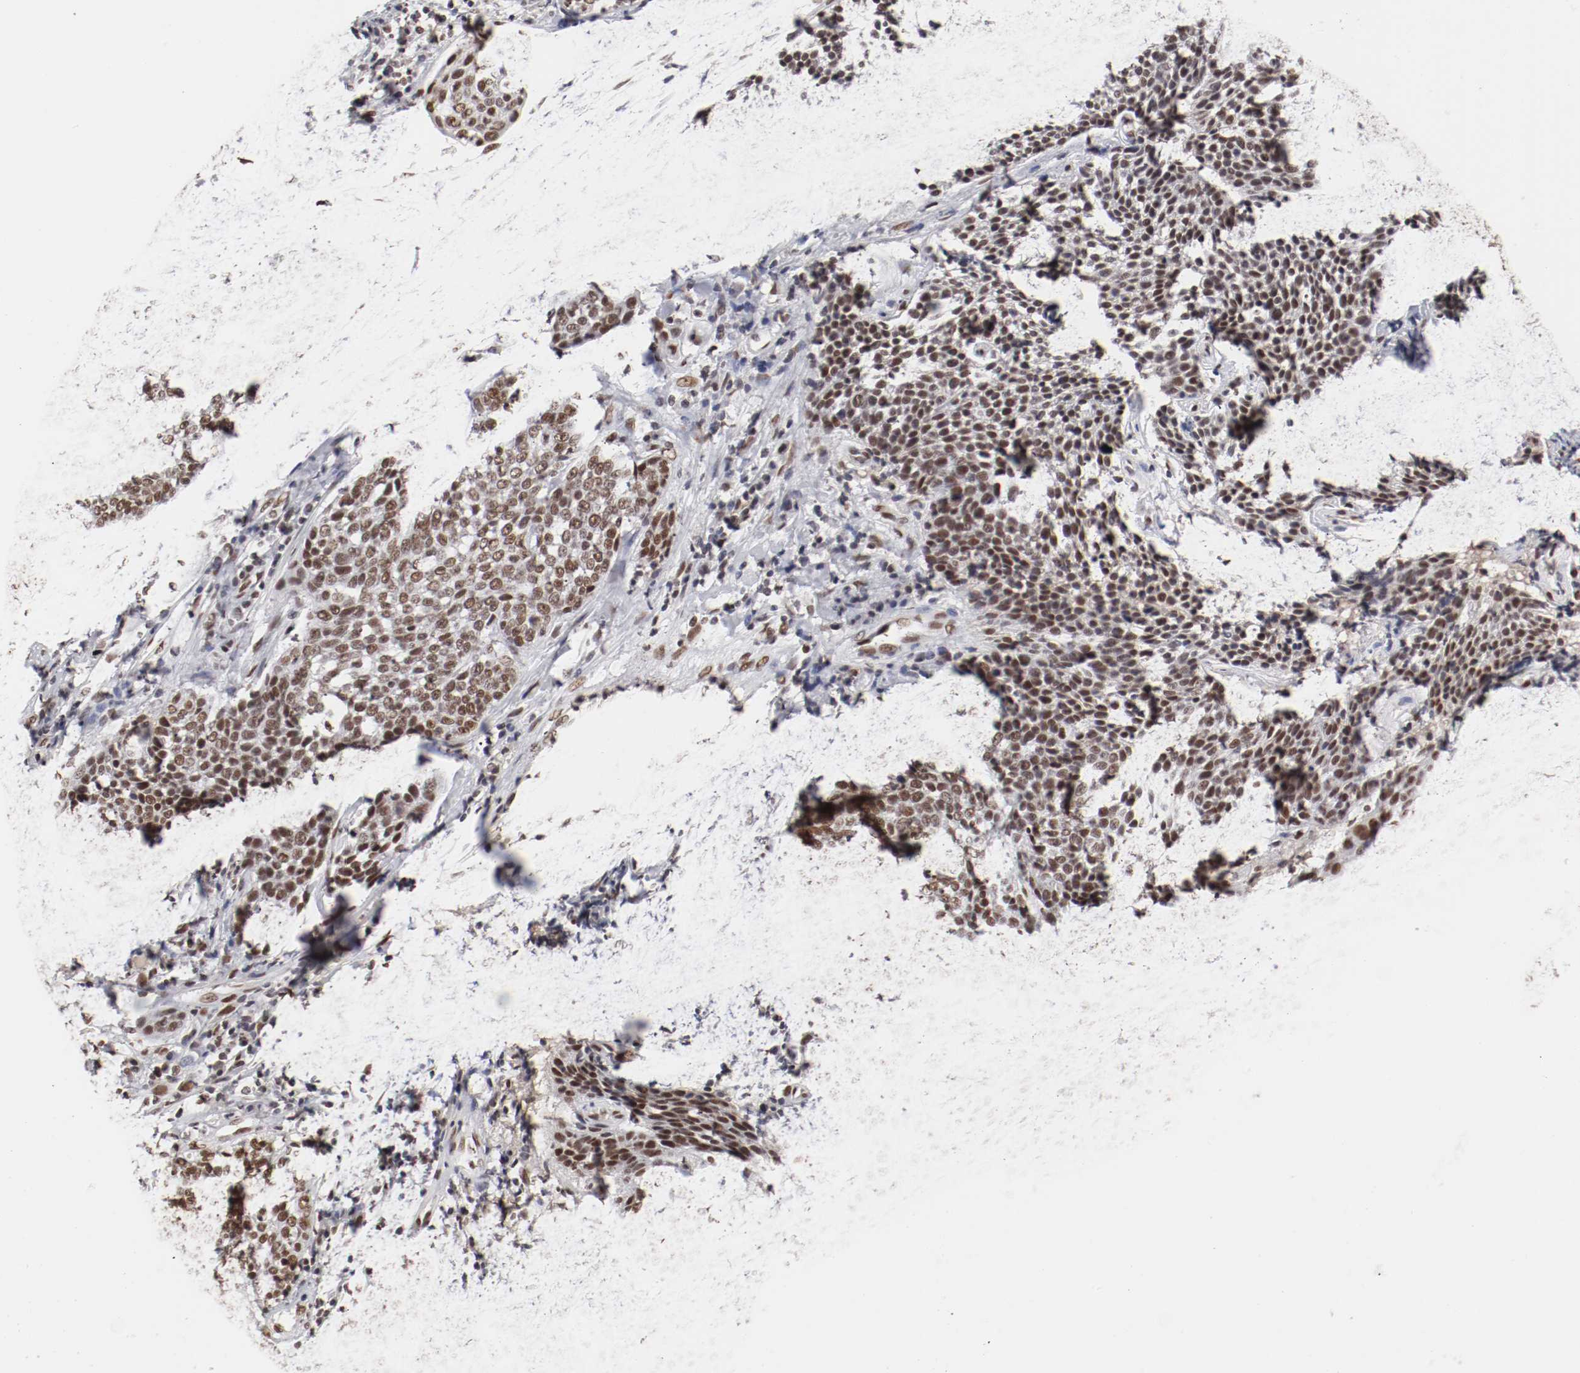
{"staining": {"intensity": "moderate", "quantity": ">75%", "location": "nuclear"}, "tissue": "cervical cancer", "cell_type": "Tumor cells", "image_type": "cancer", "snomed": [{"axis": "morphology", "description": "Squamous cell carcinoma, NOS"}, {"axis": "topography", "description": "Cervix"}], "caption": "Human cervical squamous cell carcinoma stained with a brown dye demonstrates moderate nuclear positive staining in approximately >75% of tumor cells.", "gene": "TP53BP1", "patient": {"sex": "female", "age": 34}}